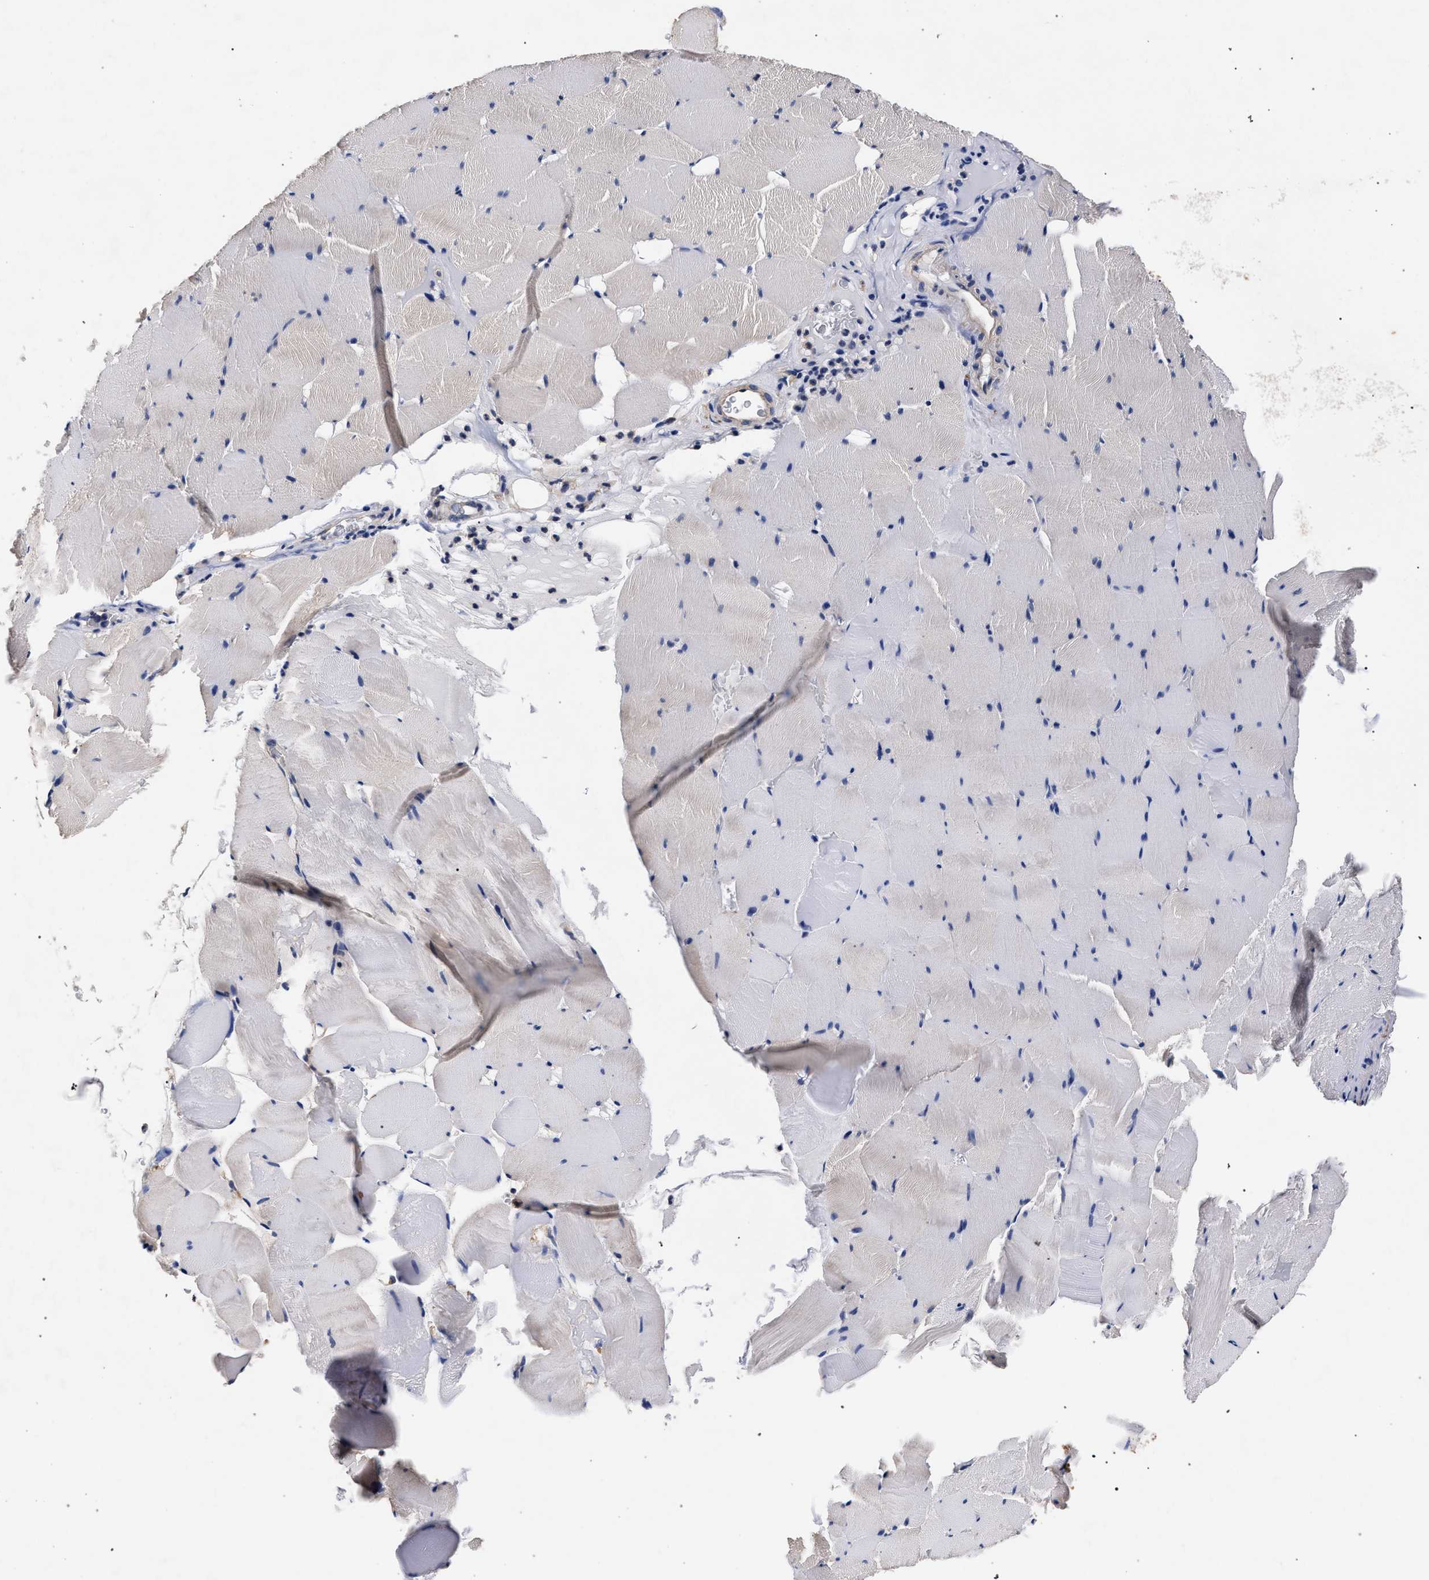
{"staining": {"intensity": "negative", "quantity": "none", "location": "none"}, "tissue": "skeletal muscle", "cell_type": "Myocytes", "image_type": "normal", "snomed": [{"axis": "morphology", "description": "Normal tissue, NOS"}, {"axis": "topography", "description": "Skeletal muscle"}], "caption": "Immunohistochemical staining of normal human skeletal muscle shows no significant staining in myocytes.", "gene": "CFAP95", "patient": {"sex": "male", "age": 62}}